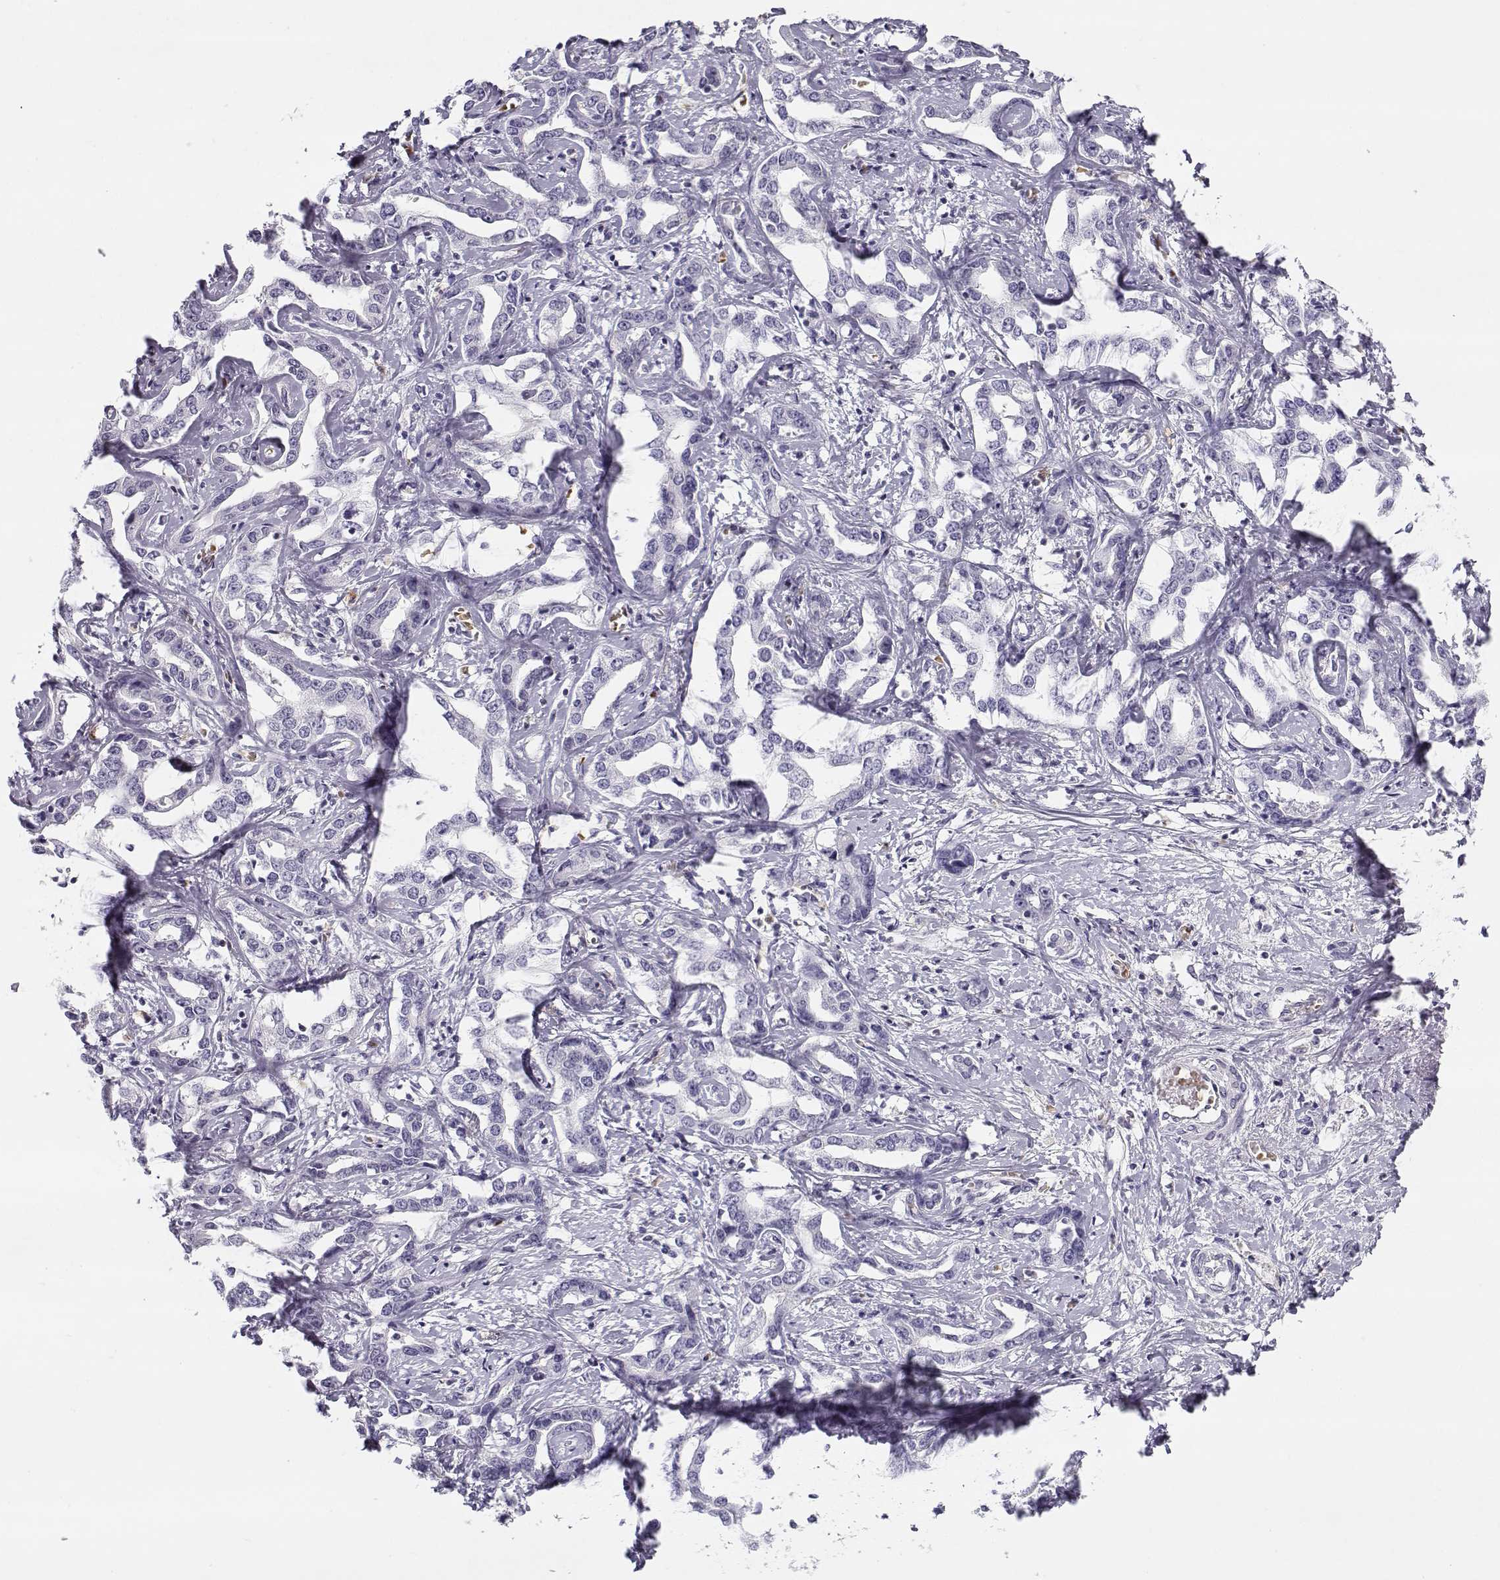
{"staining": {"intensity": "negative", "quantity": "none", "location": "none"}, "tissue": "liver cancer", "cell_type": "Tumor cells", "image_type": "cancer", "snomed": [{"axis": "morphology", "description": "Cholangiocarcinoma"}, {"axis": "topography", "description": "Liver"}], "caption": "IHC histopathology image of liver cancer (cholangiocarcinoma) stained for a protein (brown), which demonstrates no expression in tumor cells.", "gene": "MYO1A", "patient": {"sex": "male", "age": 59}}